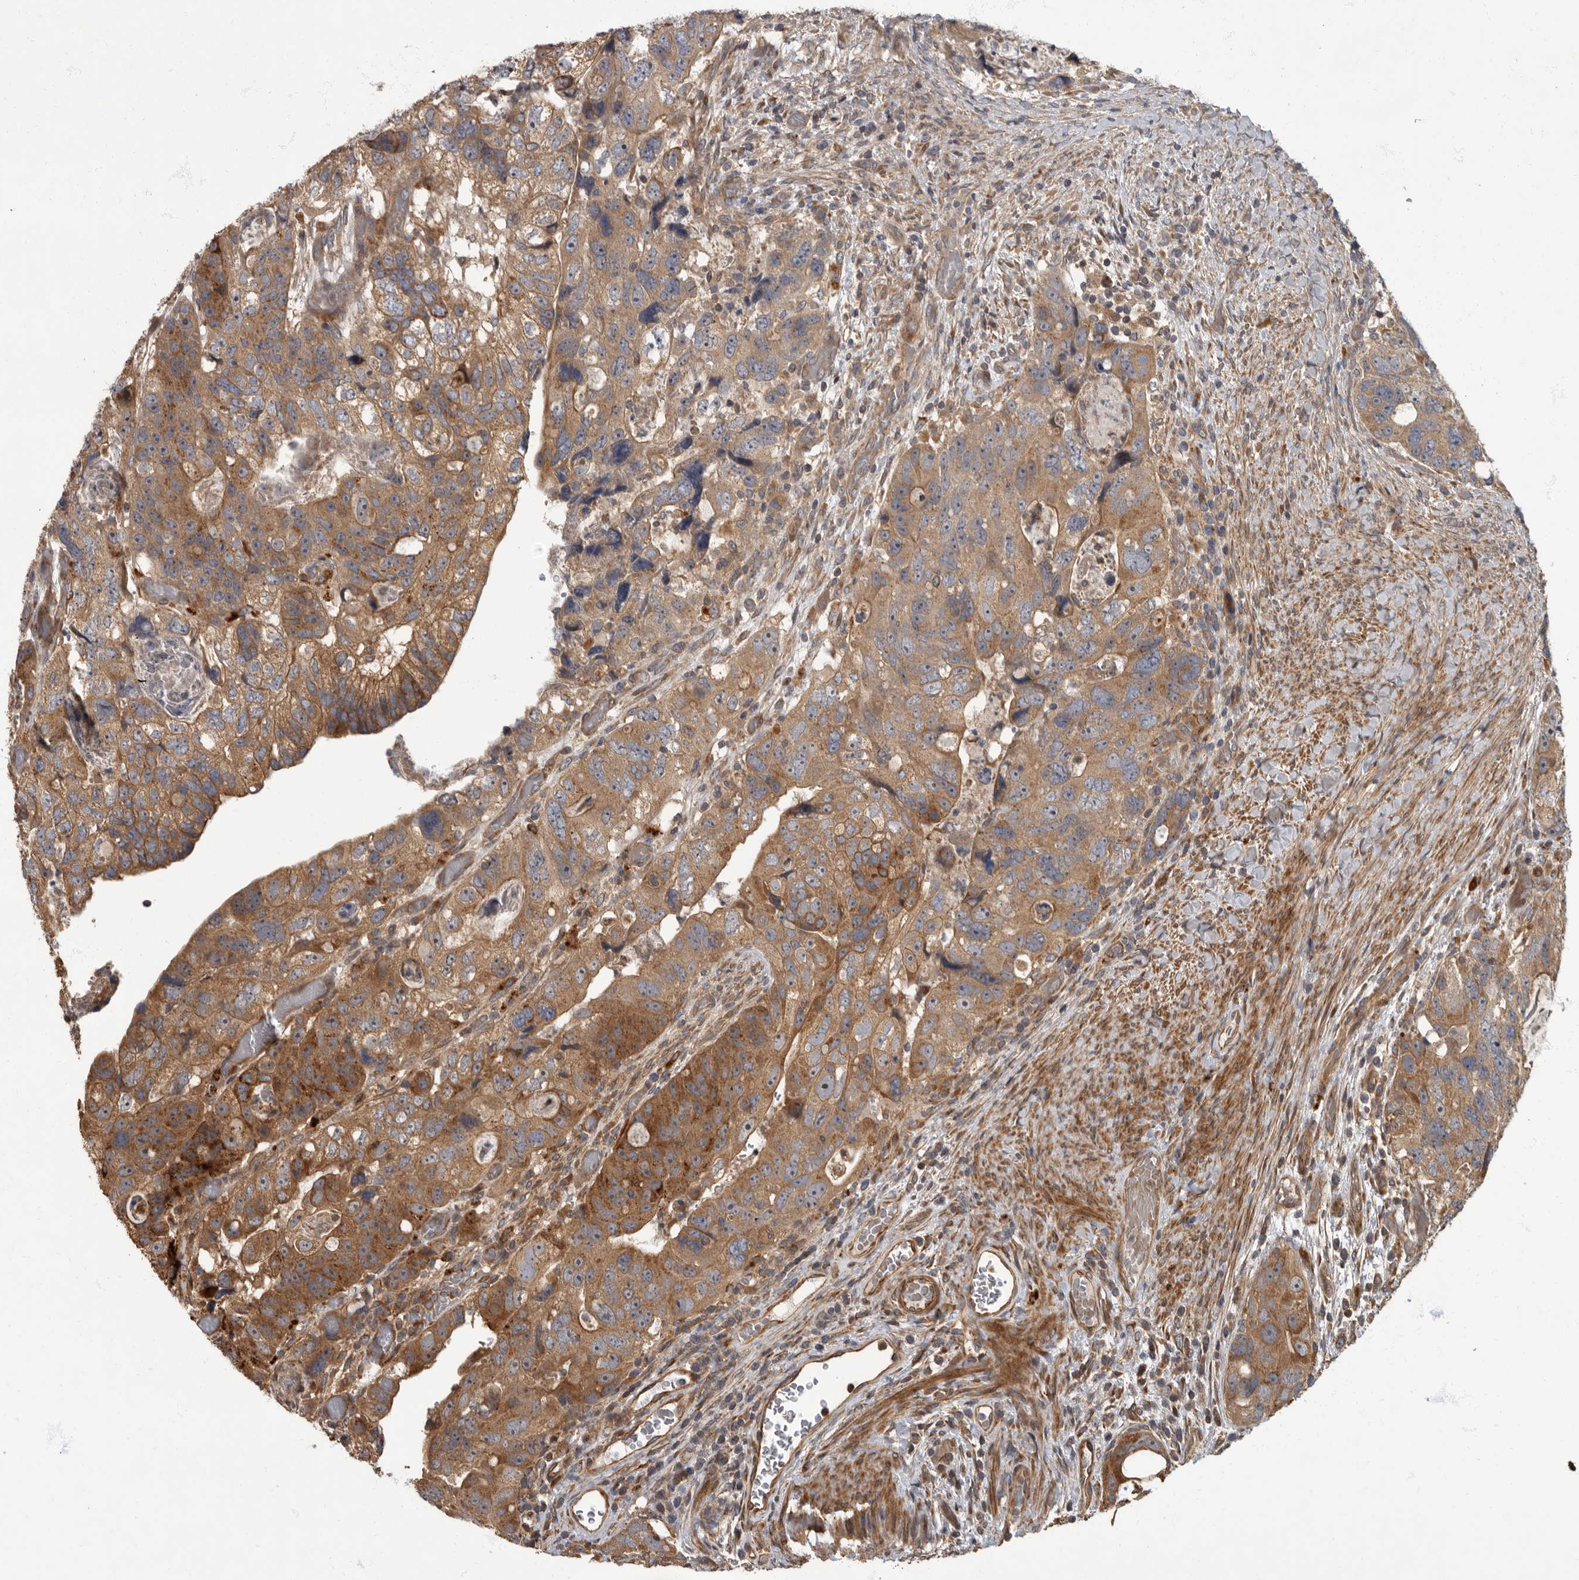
{"staining": {"intensity": "moderate", "quantity": ">75%", "location": "cytoplasmic/membranous"}, "tissue": "colorectal cancer", "cell_type": "Tumor cells", "image_type": "cancer", "snomed": [{"axis": "morphology", "description": "Adenocarcinoma, NOS"}, {"axis": "topography", "description": "Rectum"}], "caption": "Moderate cytoplasmic/membranous staining is identified in approximately >75% of tumor cells in colorectal cancer. The protein is shown in brown color, while the nuclei are stained blue.", "gene": "IQCK", "patient": {"sex": "male", "age": 59}}